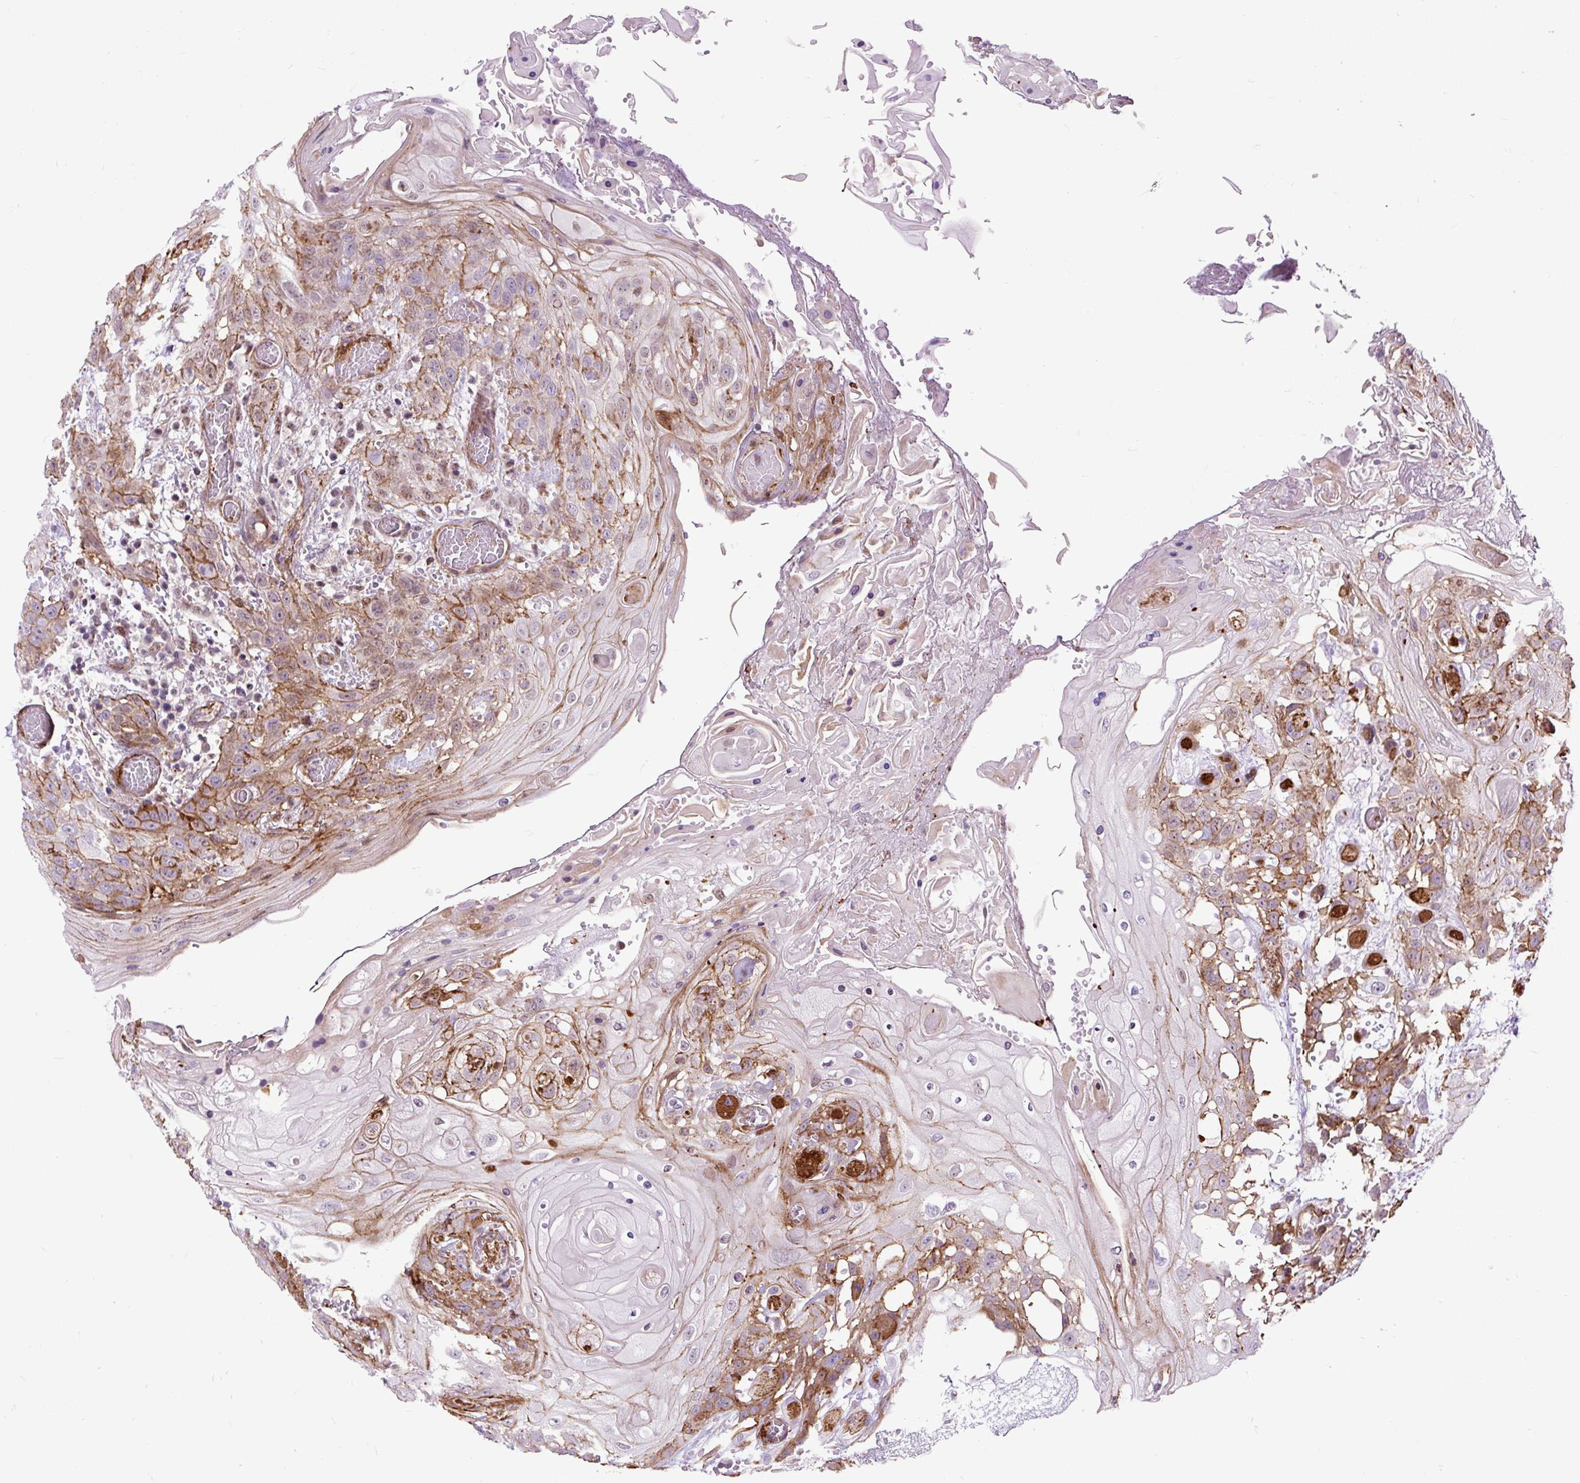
{"staining": {"intensity": "moderate", "quantity": "25%-75%", "location": "cytoplasmic/membranous"}, "tissue": "head and neck cancer", "cell_type": "Tumor cells", "image_type": "cancer", "snomed": [{"axis": "morphology", "description": "Squamous cell carcinoma, NOS"}, {"axis": "topography", "description": "Head-Neck"}], "caption": "Immunohistochemical staining of human head and neck squamous cell carcinoma exhibits medium levels of moderate cytoplasmic/membranous expression in about 25%-75% of tumor cells.", "gene": "ZNF197", "patient": {"sex": "female", "age": 43}}